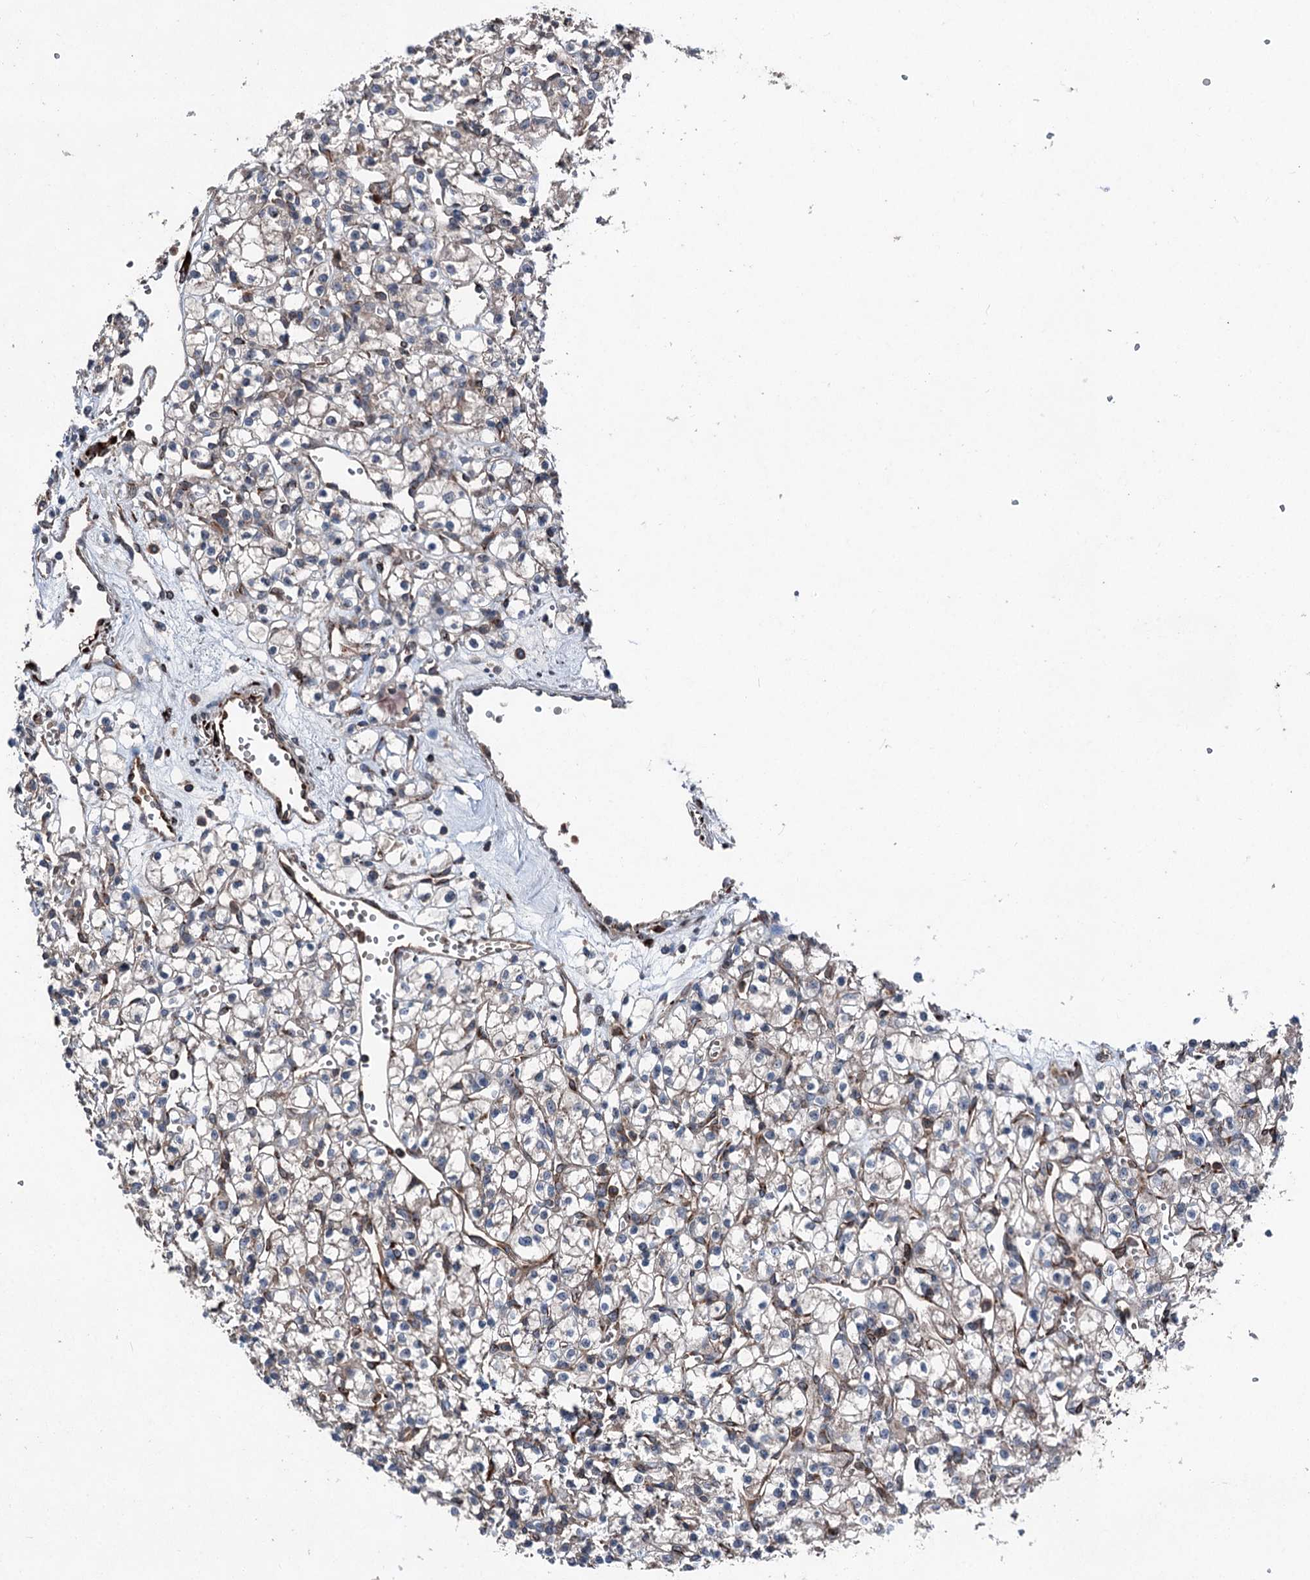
{"staining": {"intensity": "weak", "quantity": "<25%", "location": "cytoplasmic/membranous"}, "tissue": "renal cancer", "cell_type": "Tumor cells", "image_type": "cancer", "snomed": [{"axis": "morphology", "description": "Adenocarcinoma, NOS"}, {"axis": "topography", "description": "Kidney"}], "caption": "Immunohistochemistry histopathology image of renal cancer stained for a protein (brown), which demonstrates no staining in tumor cells.", "gene": "DDIAS", "patient": {"sex": "female", "age": 59}}